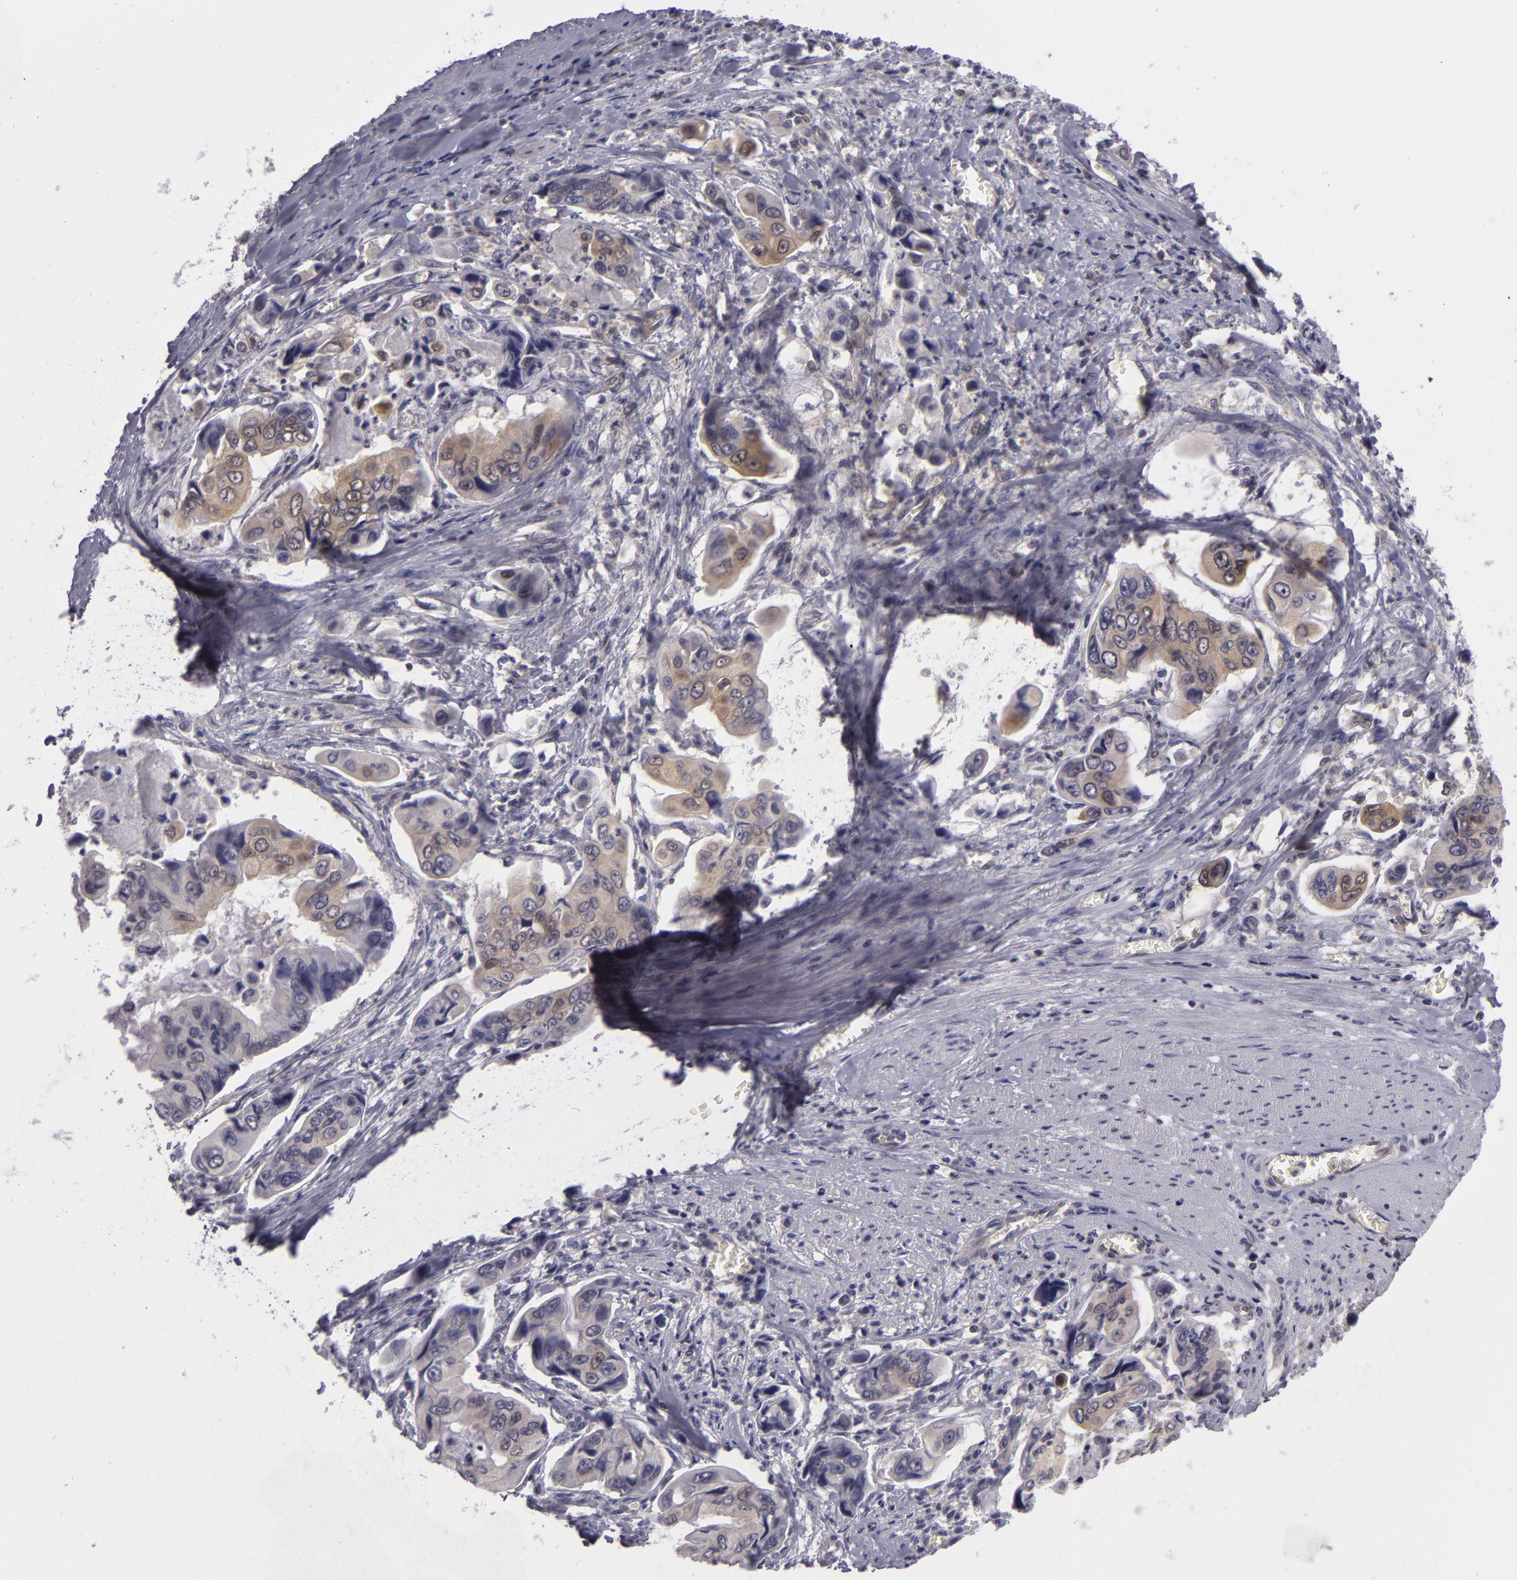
{"staining": {"intensity": "moderate", "quantity": "25%-75%", "location": "cytoplasmic/membranous"}, "tissue": "stomach cancer", "cell_type": "Tumor cells", "image_type": "cancer", "snomed": [{"axis": "morphology", "description": "Adenocarcinoma, NOS"}, {"axis": "topography", "description": "Stomach, upper"}], "caption": "Moderate cytoplasmic/membranous staining for a protein is seen in approximately 25%-75% of tumor cells of stomach cancer using immunohistochemistry (IHC).", "gene": "BCL10", "patient": {"sex": "male", "age": 80}}